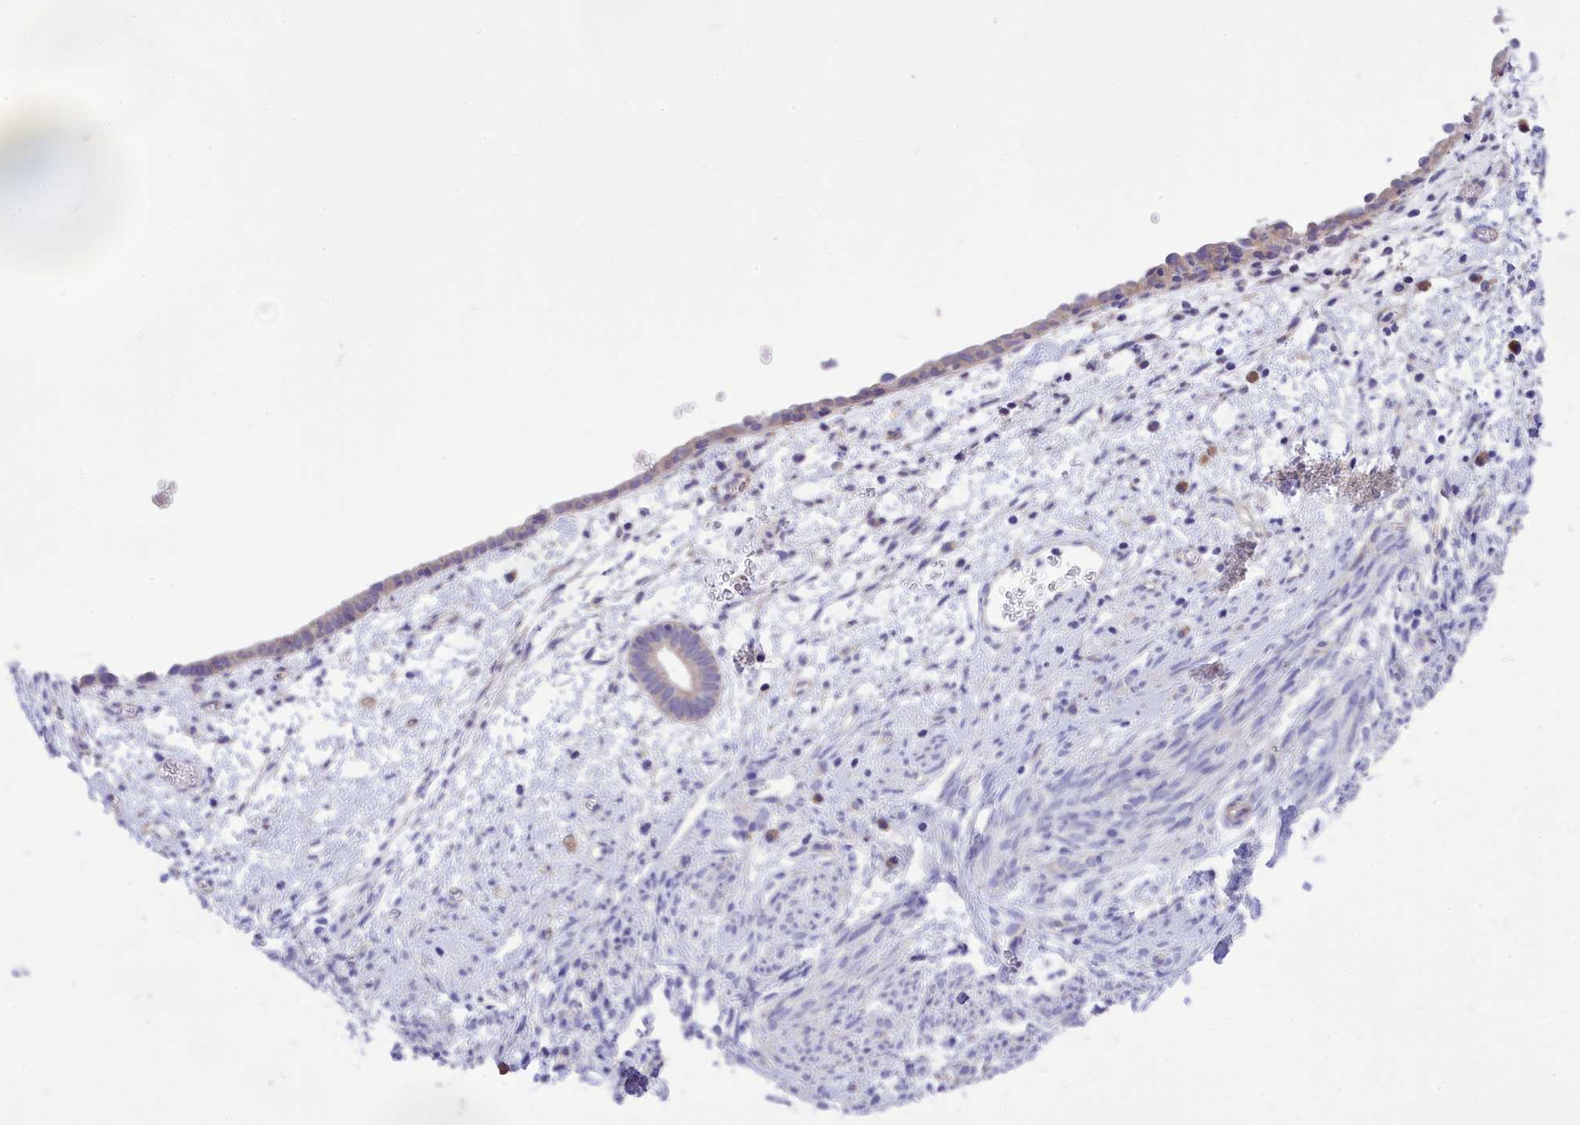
{"staining": {"intensity": "negative", "quantity": "none", "location": "none"}, "tissue": "endometrium", "cell_type": "Cells in endometrial stroma", "image_type": "normal", "snomed": [{"axis": "morphology", "description": "Normal tissue, NOS"}, {"axis": "morphology", "description": "Adenocarcinoma, NOS"}, {"axis": "topography", "description": "Endometrium"}], "caption": "High magnification brightfield microscopy of normal endometrium stained with DAB (brown) and counterstained with hematoxylin (blue): cells in endometrial stroma show no significant expression. (DAB (3,3'-diaminobenzidine) IHC with hematoxylin counter stain).", "gene": "DCAF16", "patient": {"sex": "female", "age": 57}}